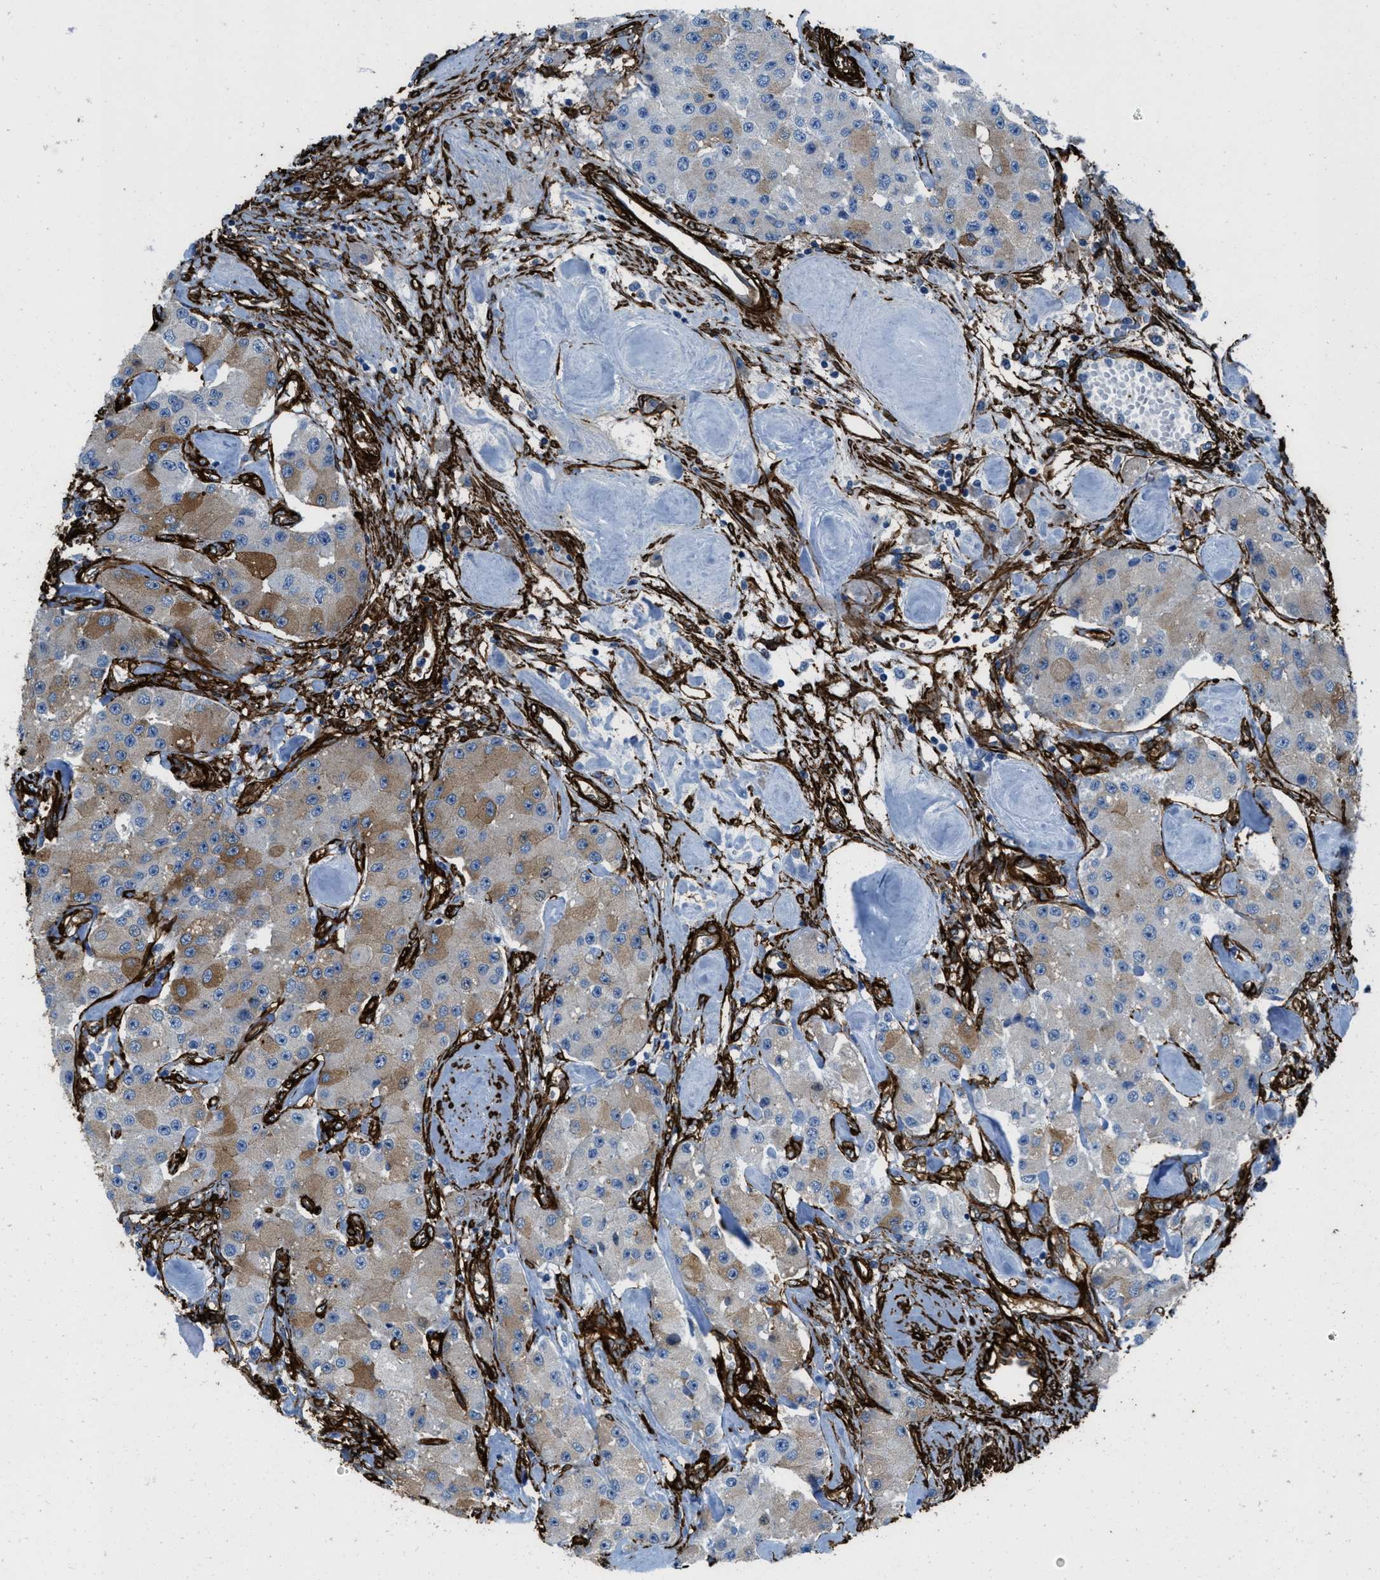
{"staining": {"intensity": "moderate", "quantity": "25%-75%", "location": "cytoplasmic/membranous"}, "tissue": "carcinoid", "cell_type": "Tumor cells", "image_type": "cancer", "snomed": [{"axis": "morphology", "description": "Carcinoid, malignant, NOS"}, {"axis": "topography", "description": "Pancreas"}], "caption": "Human carcinoid (malignant) stained with a protein marker demonstrates moderate staining in tumor cells.", "gene": "CALD1", "patient": {"sex": "male", "age": 41}}